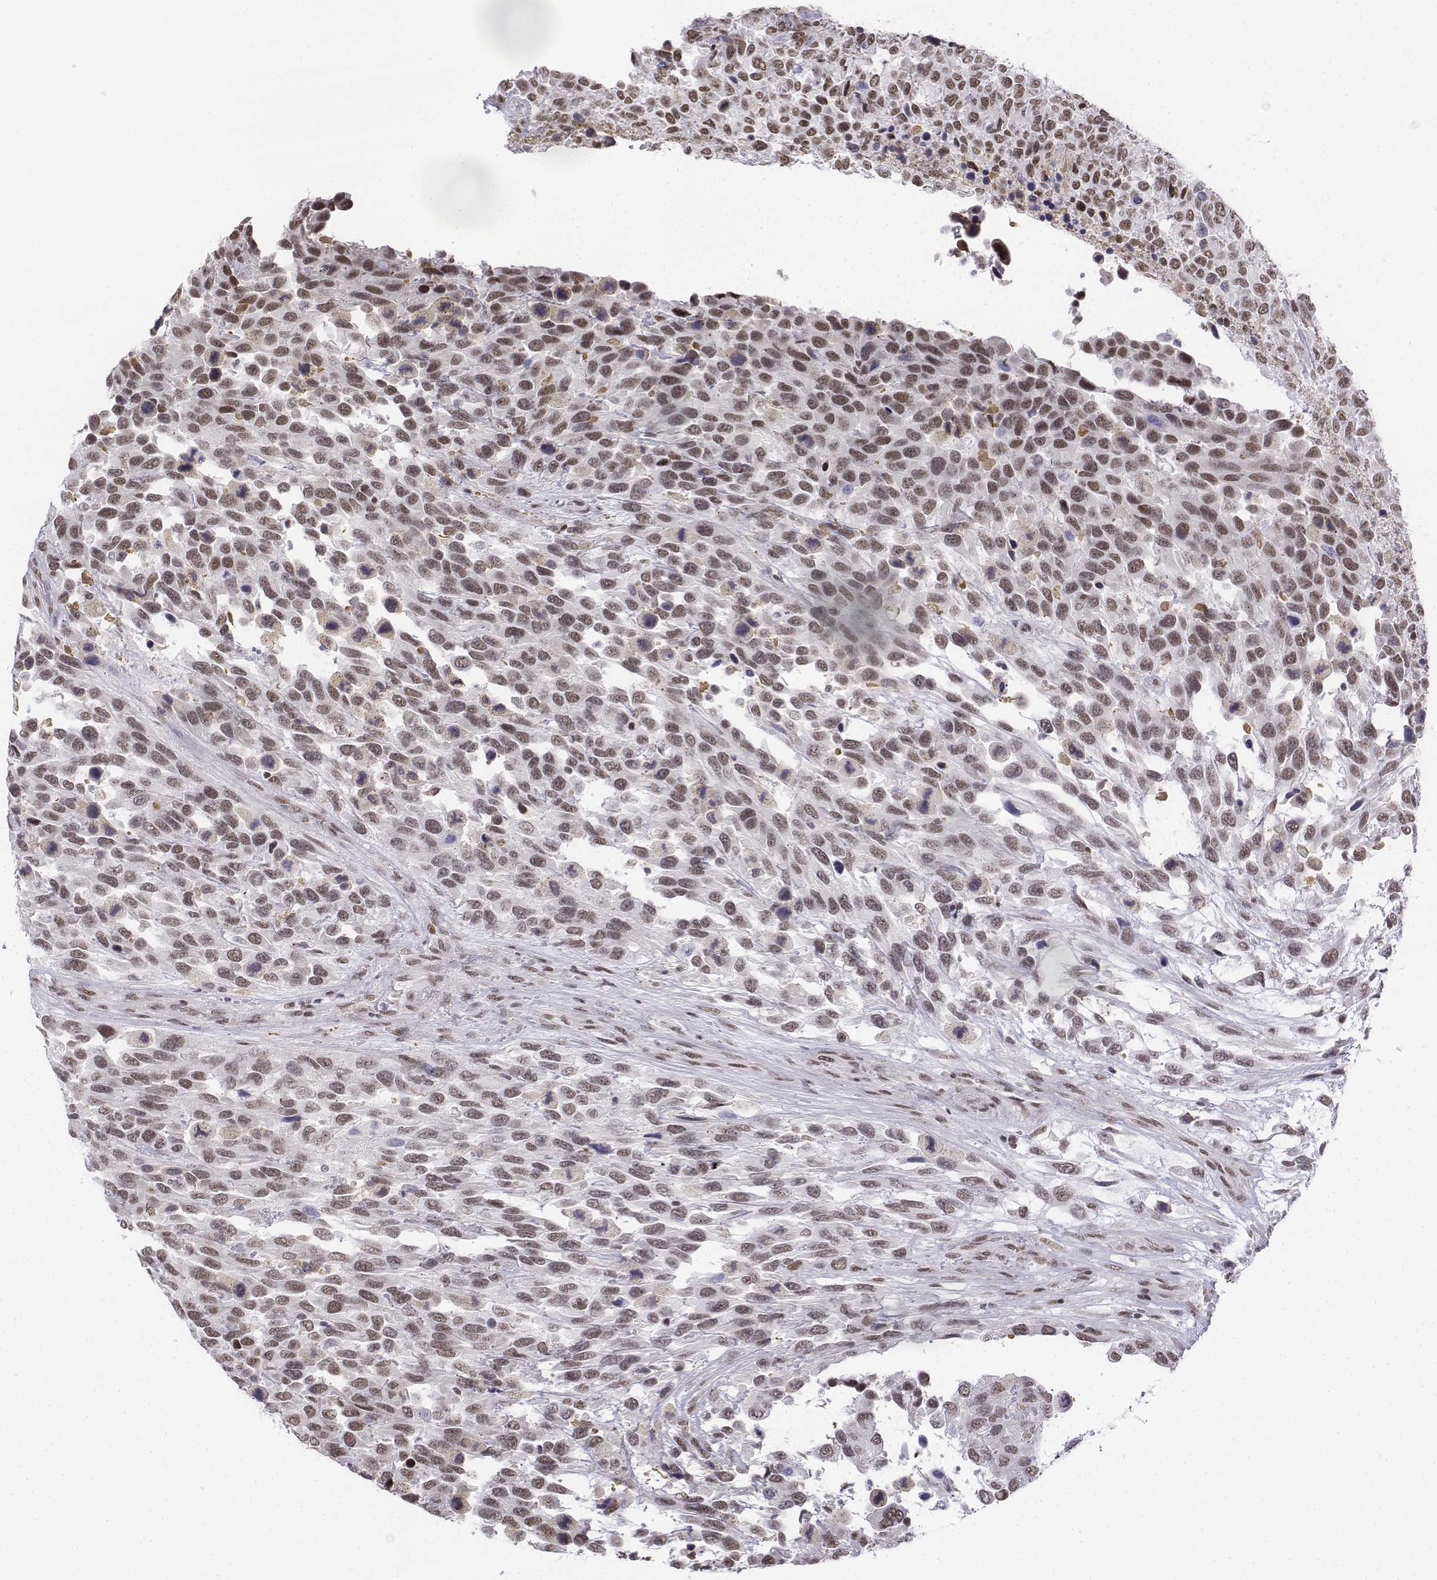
{"staining": {"intensity": "moderate", "quantity": ">75%", "location": "nuclear"}, "tissue": "urothelial cancer", "cell_type": "Tumor cells", "image_type": "cancer", "snomed": [{"axis": "morphology", "description": "Urothelial carcinoma, High grade"}, {"axis": "topography", "description": "Urinary bladder"}], "caption": "Tumor cells show medium levels of moderate nuclear staining in approximately >75% of cells in human urothelial cancer.", "gene": "SETD1A", "patient": {"sex": "female", "age": 70}}